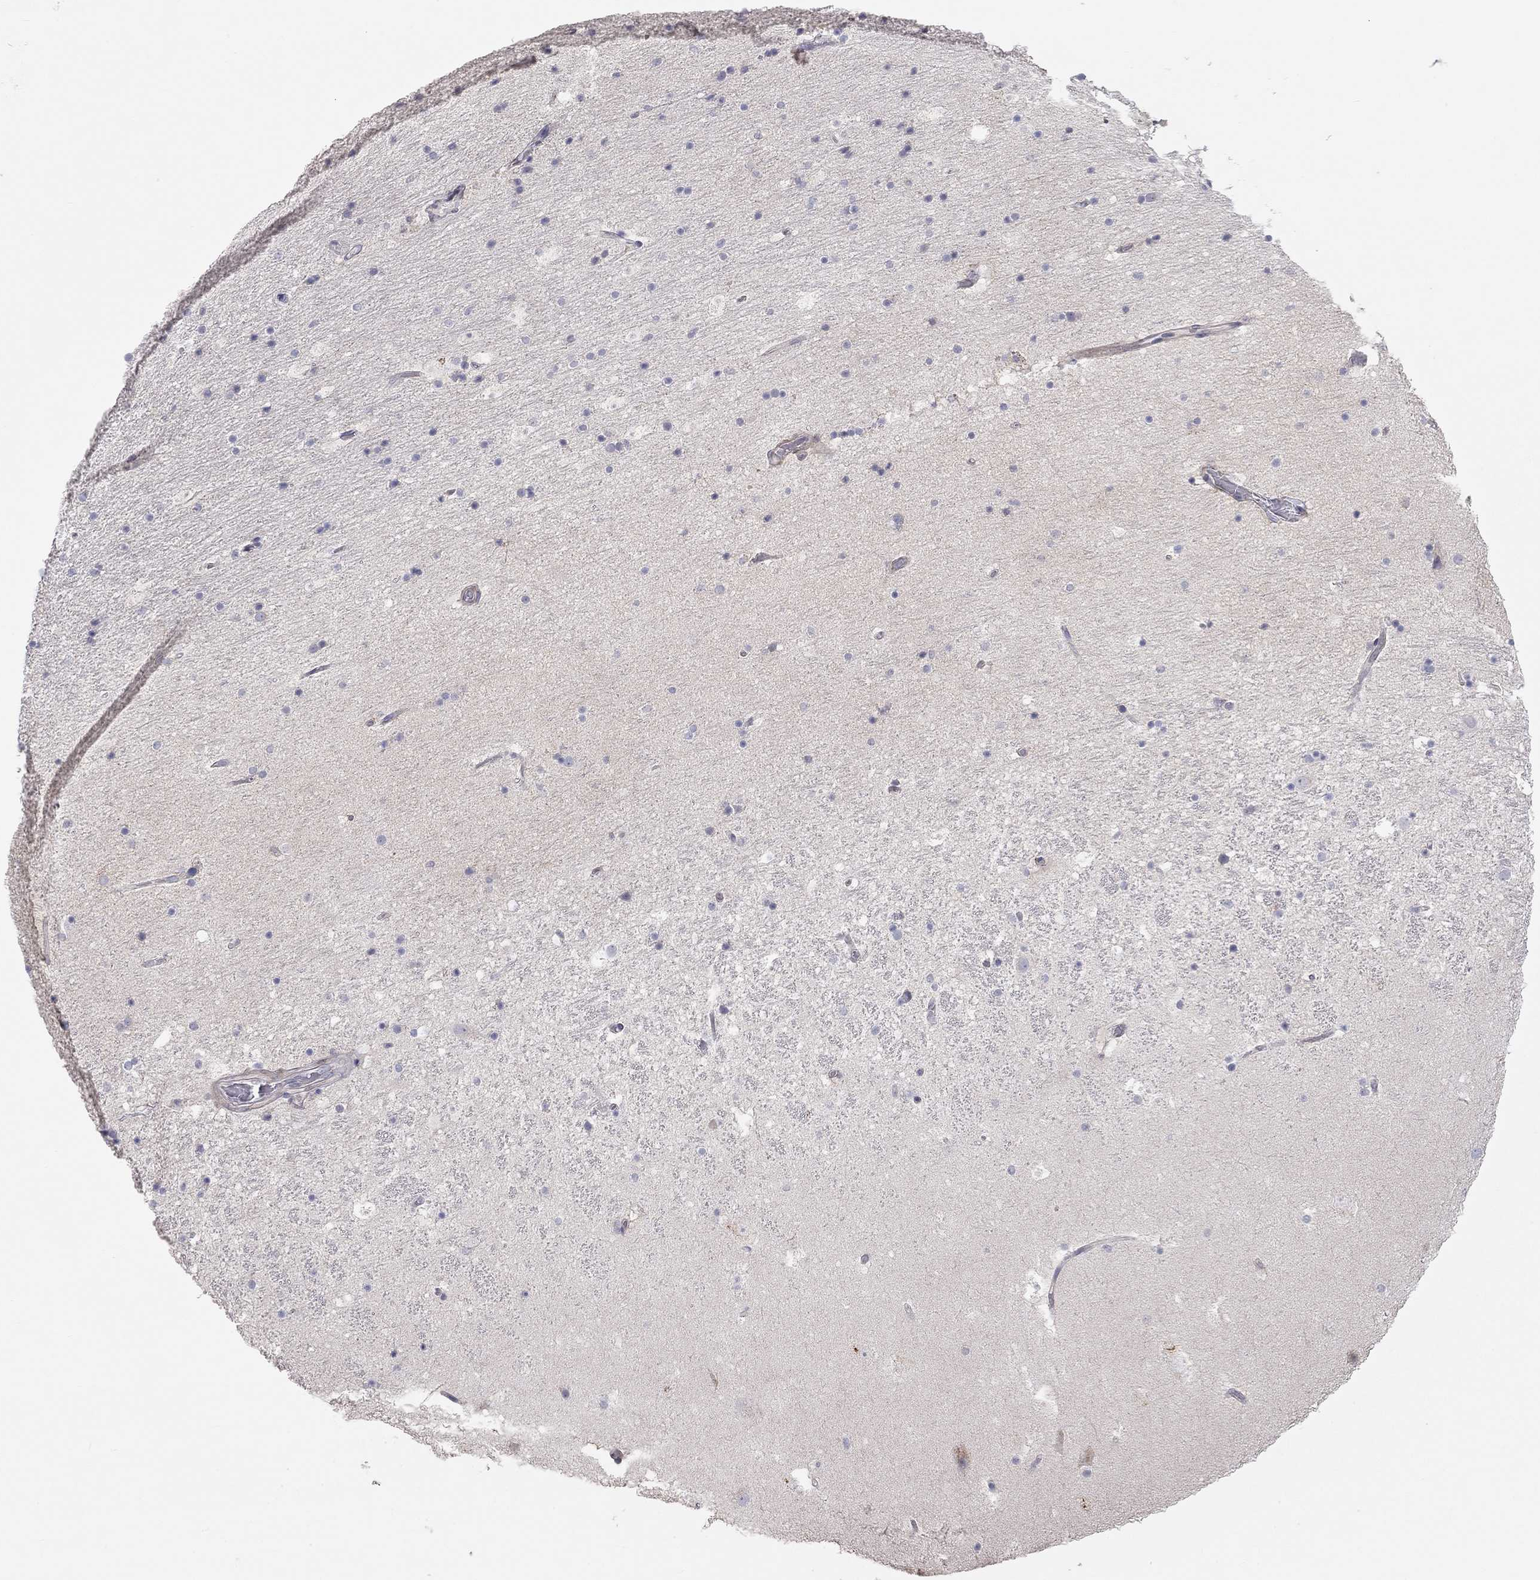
{"staining": {"intensity": "negative", "quantity": "none", "location": "none"}, "tissue": "hippocampus", "cell_type": "Glial cells", "image_type": "normal", "snomed": [{"axis": "morphology", "description": "Normal tissue, NOS"}, {"axis": "topography", "description": "Hippocampus"}], "caption": "DAB (3,3'-diaminobenzidine) immunohistochemical staining of normal hippocampus demonstrates no significant staining in glial cells.", "gene": "PAPSS2", "patient": {"sex": "male", "age": 51}}